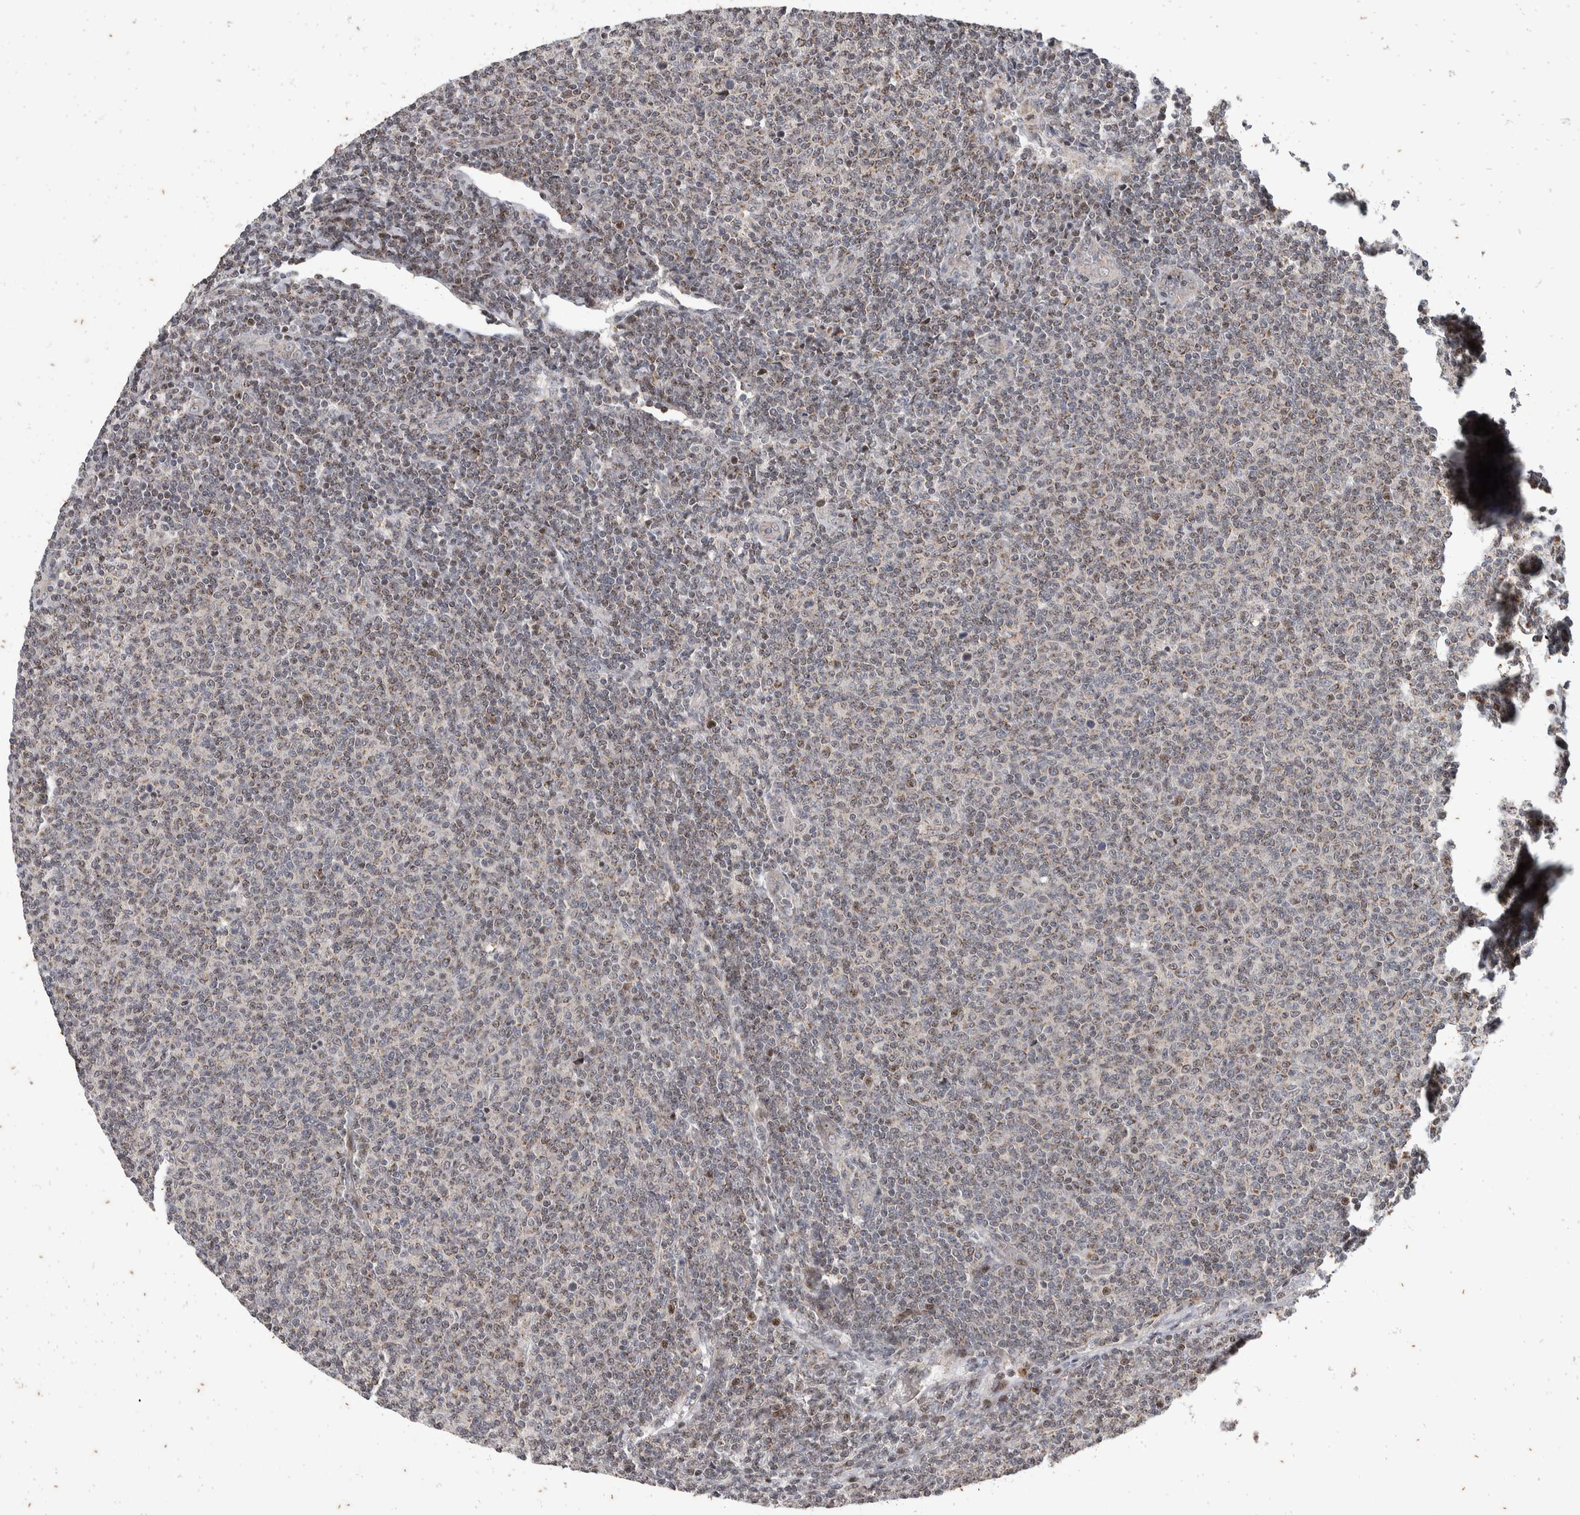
{"staining": {"intensity": "weak", "quantity": "<25%", "location": "nuclear"}, "tissue": "lymphoma", "cell_type": "Tumor cells", "image_type": "cancer", "snomed": [{"axis": "morphology", "description": "Malignant lymphoma, non-Hodgkin's type, Low grade"}, {"axis": "topography", "description": "Lymph node"}], "caption": "Micrograph shows no protein expression in tumor cells of malignant lymphoma, non-Hodgkin's type (low-grade) tissue.", "gene": "ATXN7L1", "patient": {"sex": "male", "age": 66}}